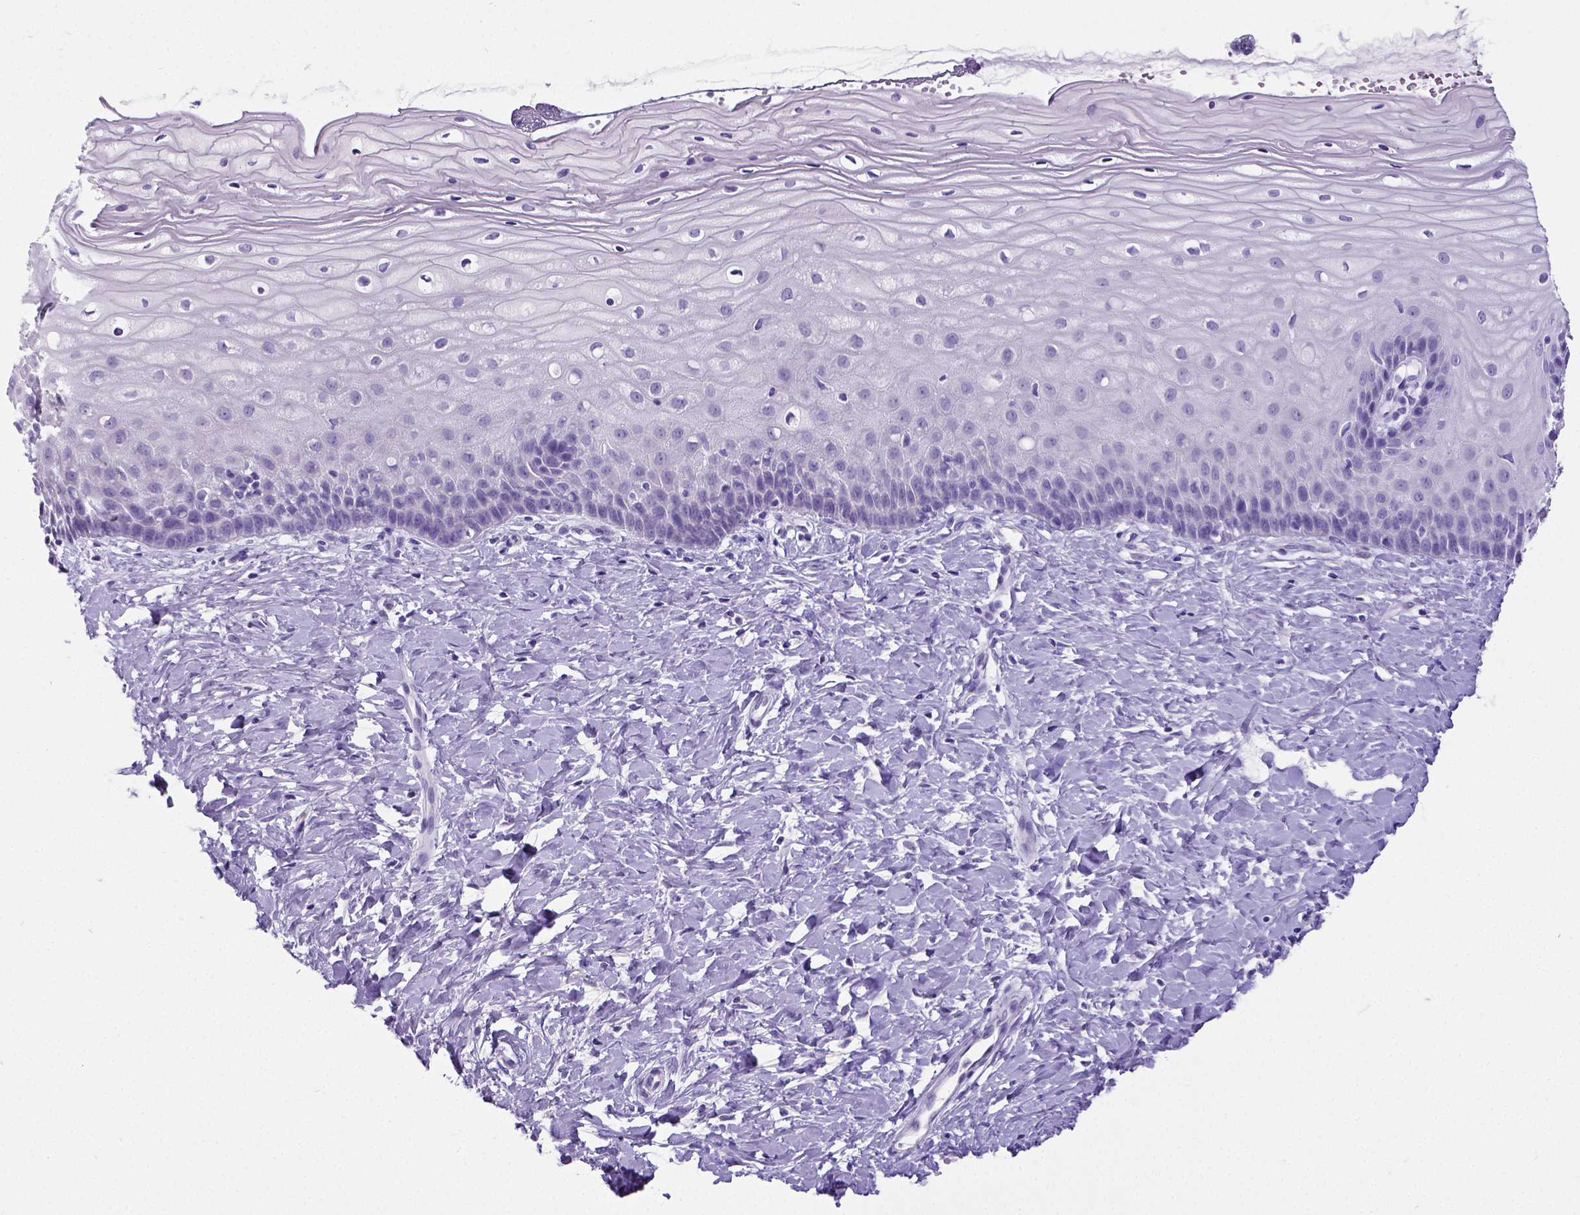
{"staining": {"intensity": "negative", "quantity": "none", "location": "none"}, "tissue": "cervix", "cell_type": "Glandular cells", "image_type": "normal", "snomed": [{"axis": "morphology", "description": "Normal tissue, NOS"}, {"axis": "topography", "description": "Cervix"}], "caption": "Human cervix stained for a protein using IHC exhibits no positivity in glandular cells.", "gene": "SATB2", "patient": {"sex": "female", "age": 37}}